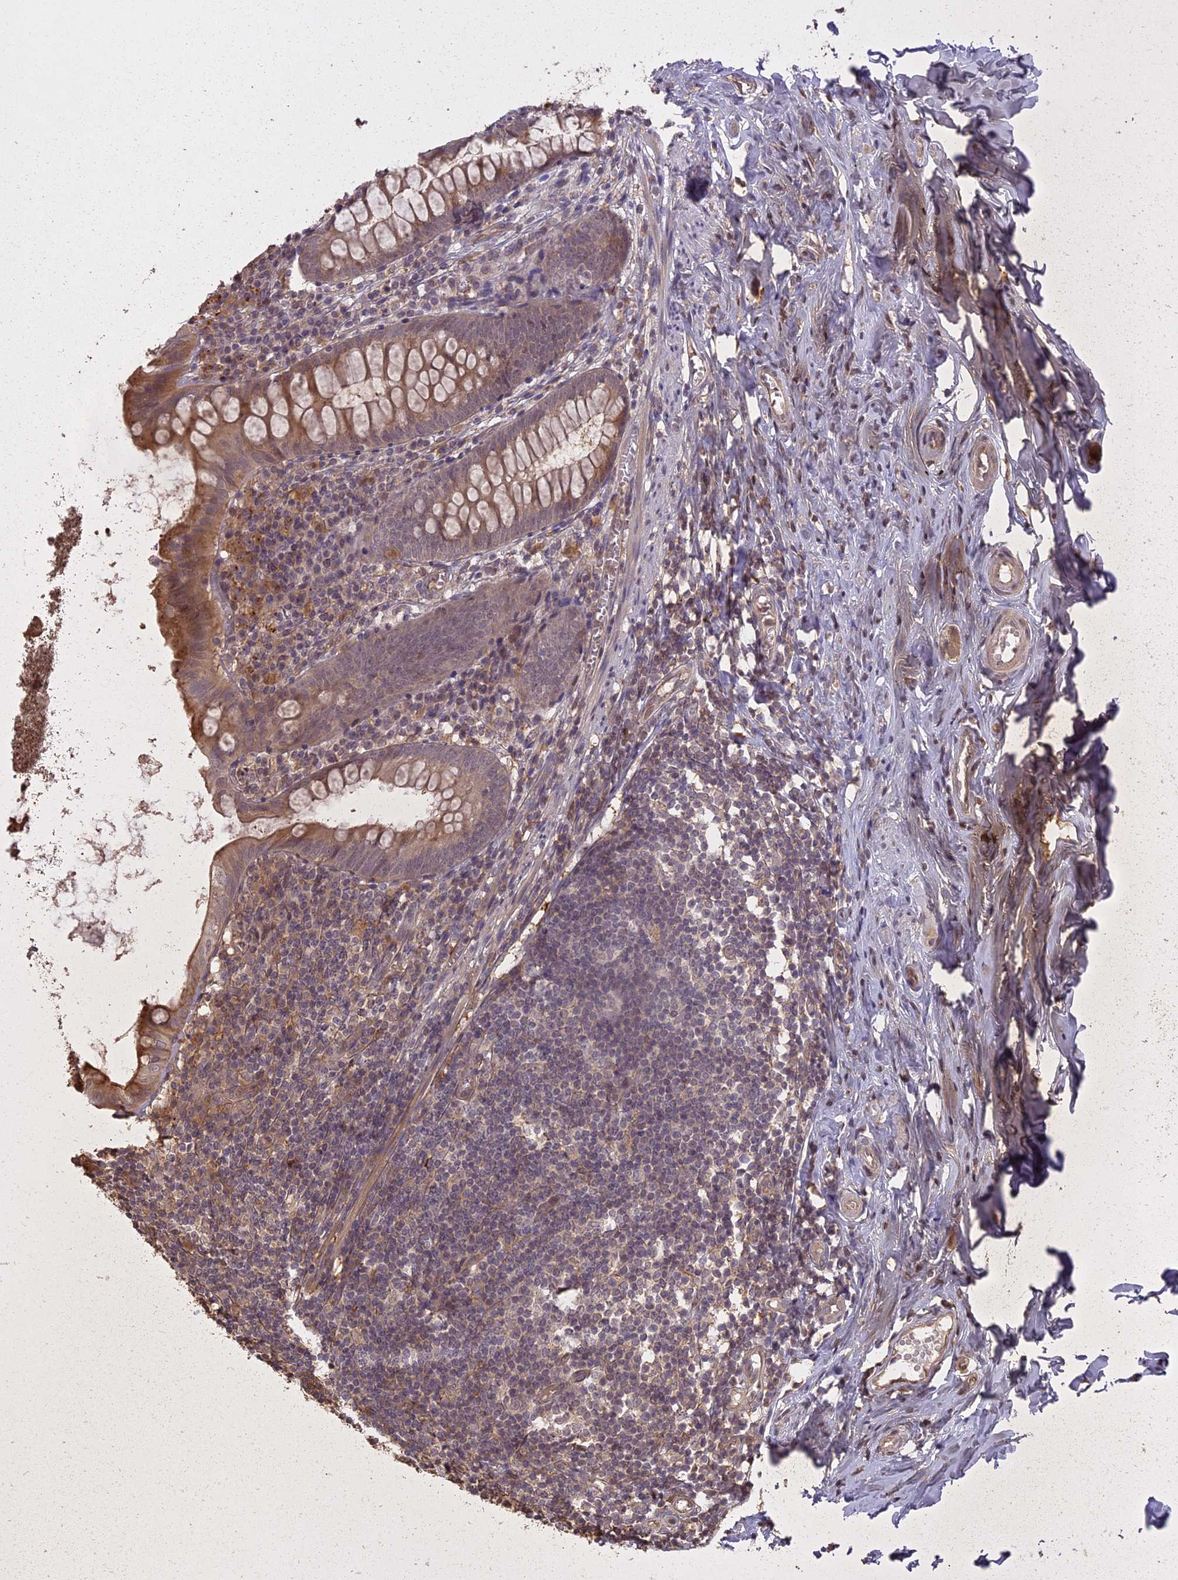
{"staining": {"intensity": "moderate", "quantity": ">75%", "location": "cytoplasmic/membranous"}, "tissue": "appendix", "cell_type": "Glandular cells", "image_type": "normal", "snomed": [{"axis": "morphology", "description": "Normal tissue, NOS"}, {"axis": "topography", "description": "Appendix"}], "caption": "Unremarkable appendix was stained to show a protein in brown. There is medium levels of moderate cytoplasmic/membranous expression in about >75% of glandular cells.", "gene": "LIN37", "patient": {"sex": "female", "age": 51}}